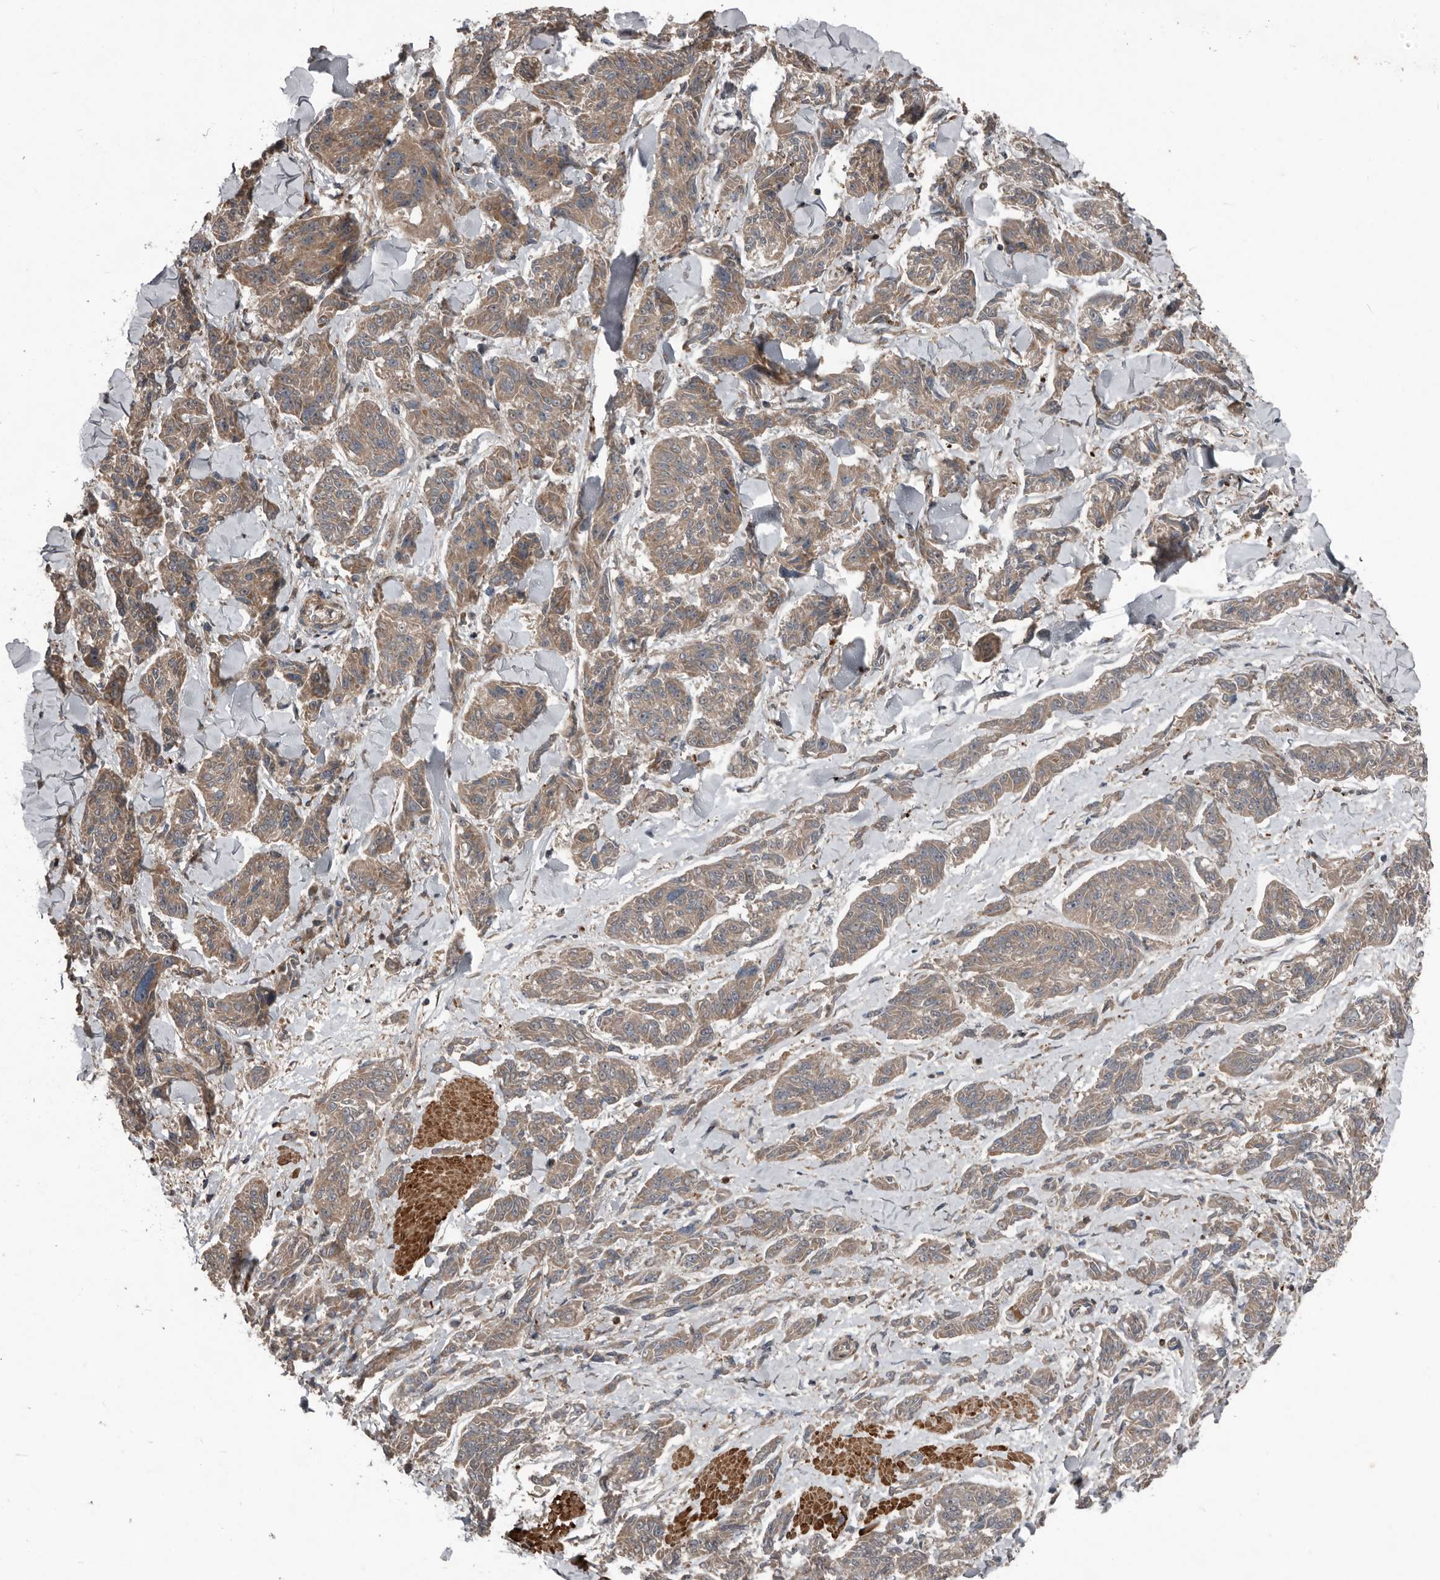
{"staining": {"intensity": "weak", "quantity": ">75%", "location": "cytoplasmic/membranous"}, "tissue": "melanoma", "cell_type": "Tumor cells", "image_type": "cancer", "snomed": [{"axis": "morphology", "description": "Malignant melanoma, NOS"}, {"axis": "topography", "description": "Skin"}], "caption": "Malignant melanoma tissue shows weak cytoplasmic/membranous positivity in about >75% of tumor cells", "gene": "FBXO31", "patient": {"sex": "male", "age": 53}}